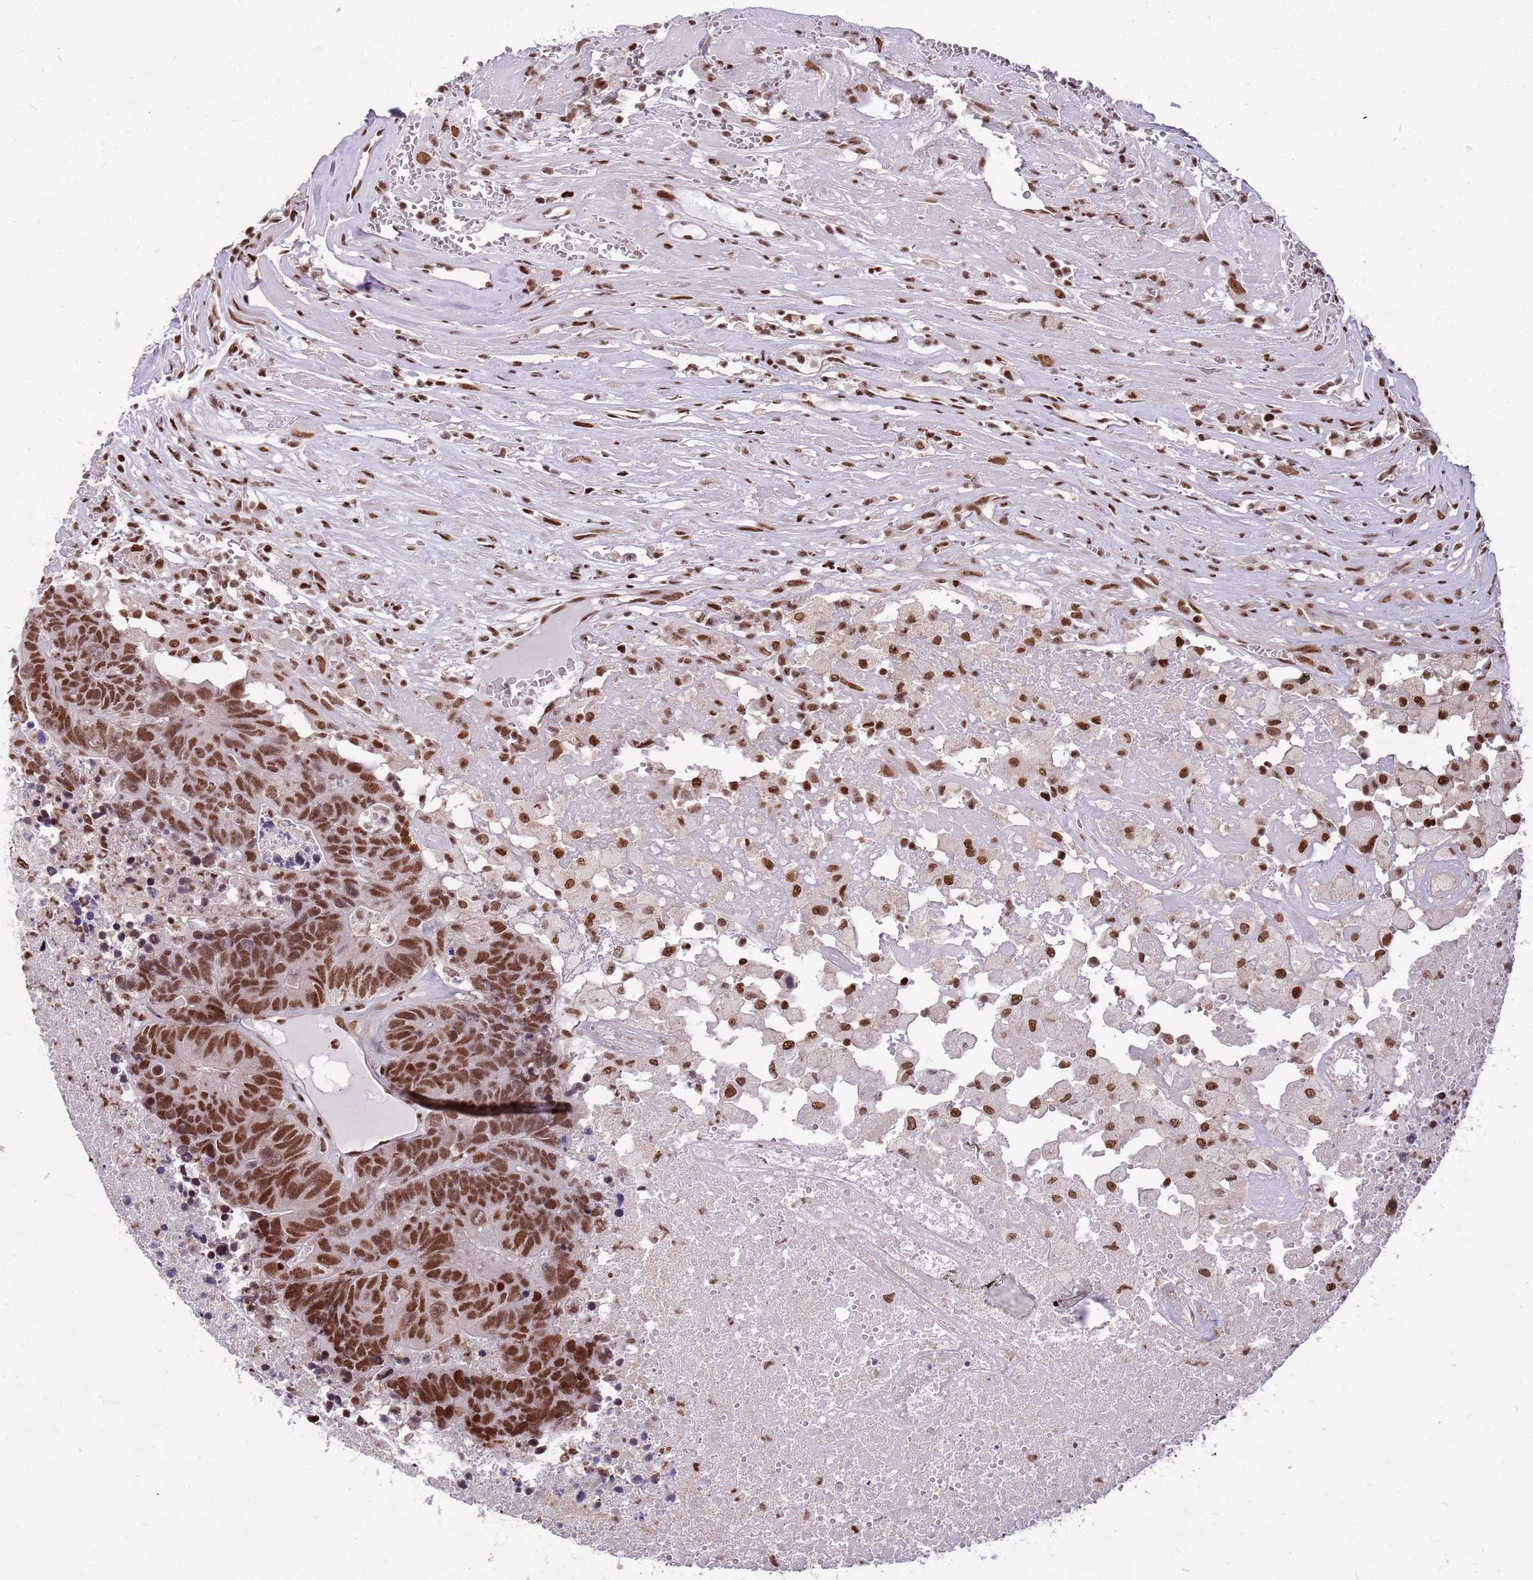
{"staining": {"intensity": "strong", "quantity": ">75%", "location": "nuclear"}, "tissue": "colorectal cancer", "cell_type": "Tumor cells", "image_type": "cancer", "snomed": [{"axis": "morphology", "description": "Adenocarcinoma, NOS"}, {"axis": "topography", "description": "Colon"}], "caption": "Immunohistochemical staining of colorectal cancer (adenocarcinoma) reveals strong nuclear protein staining in about >75% of tumor cells.", "gene": "WASHC4", "patient": {"sex": "female", "age": 48}}